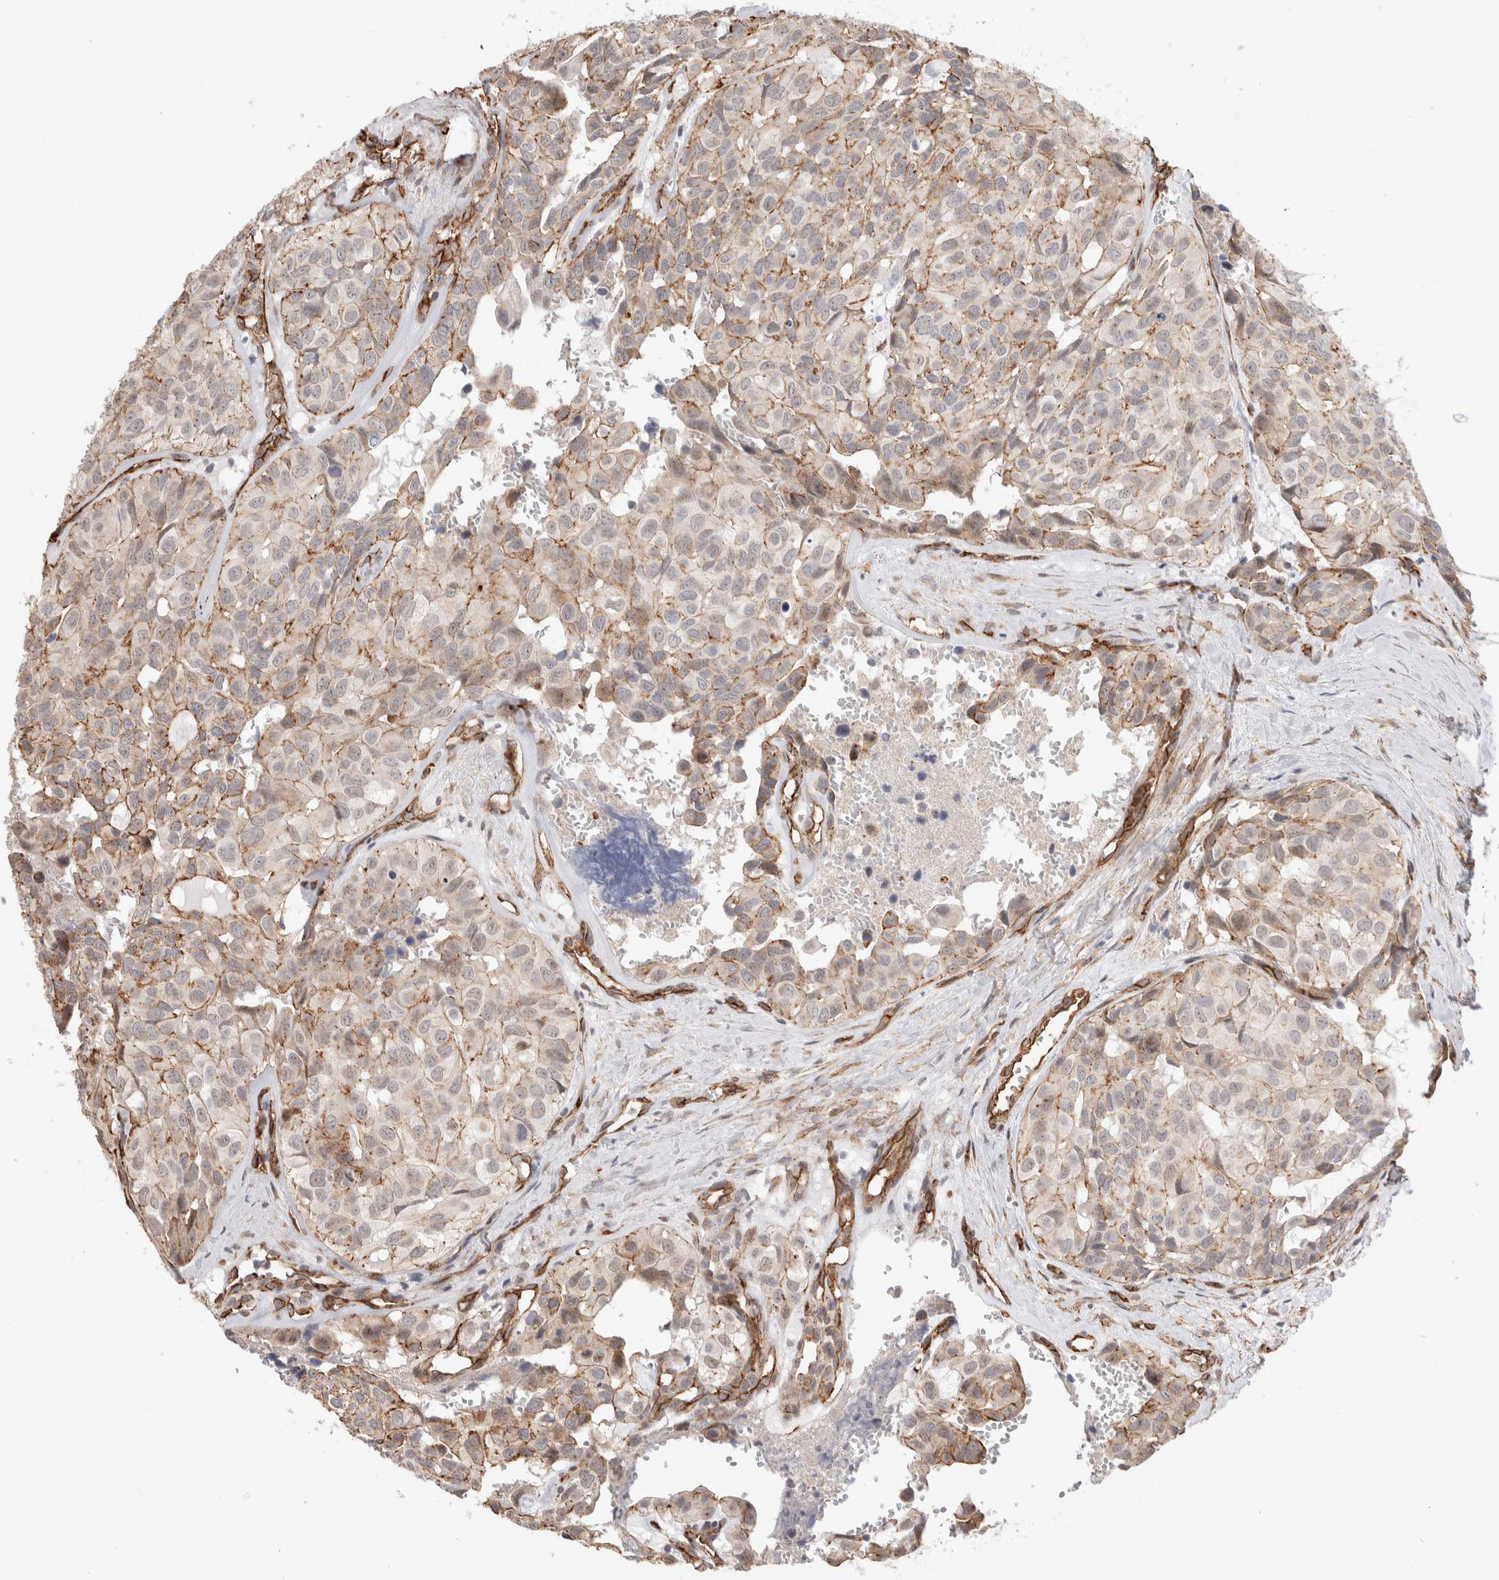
{"staining": {"intensity": "moderate", "quantity": "<25%", "location": "cytoplasmic/membranous"}, "tissue": "head and neck cancer", "cell_type": "Tumor cells", "image_type": "cancer", "snomed": [{"axis": "morphology", "description": "Adenocarcinoma, NOS"}, {"axis": "topography", "description": "Salivary gland, NOS"}, {"axis": "topography", "description": "Head-Neck"}], "caption": "The immunohistochemical stain shows moderate cytoplasmic/membranous expression in tumor cells of head and neck cancer tissue.", "gene": "CAAP1", "patient": {"sex": "female", "age": 76}}